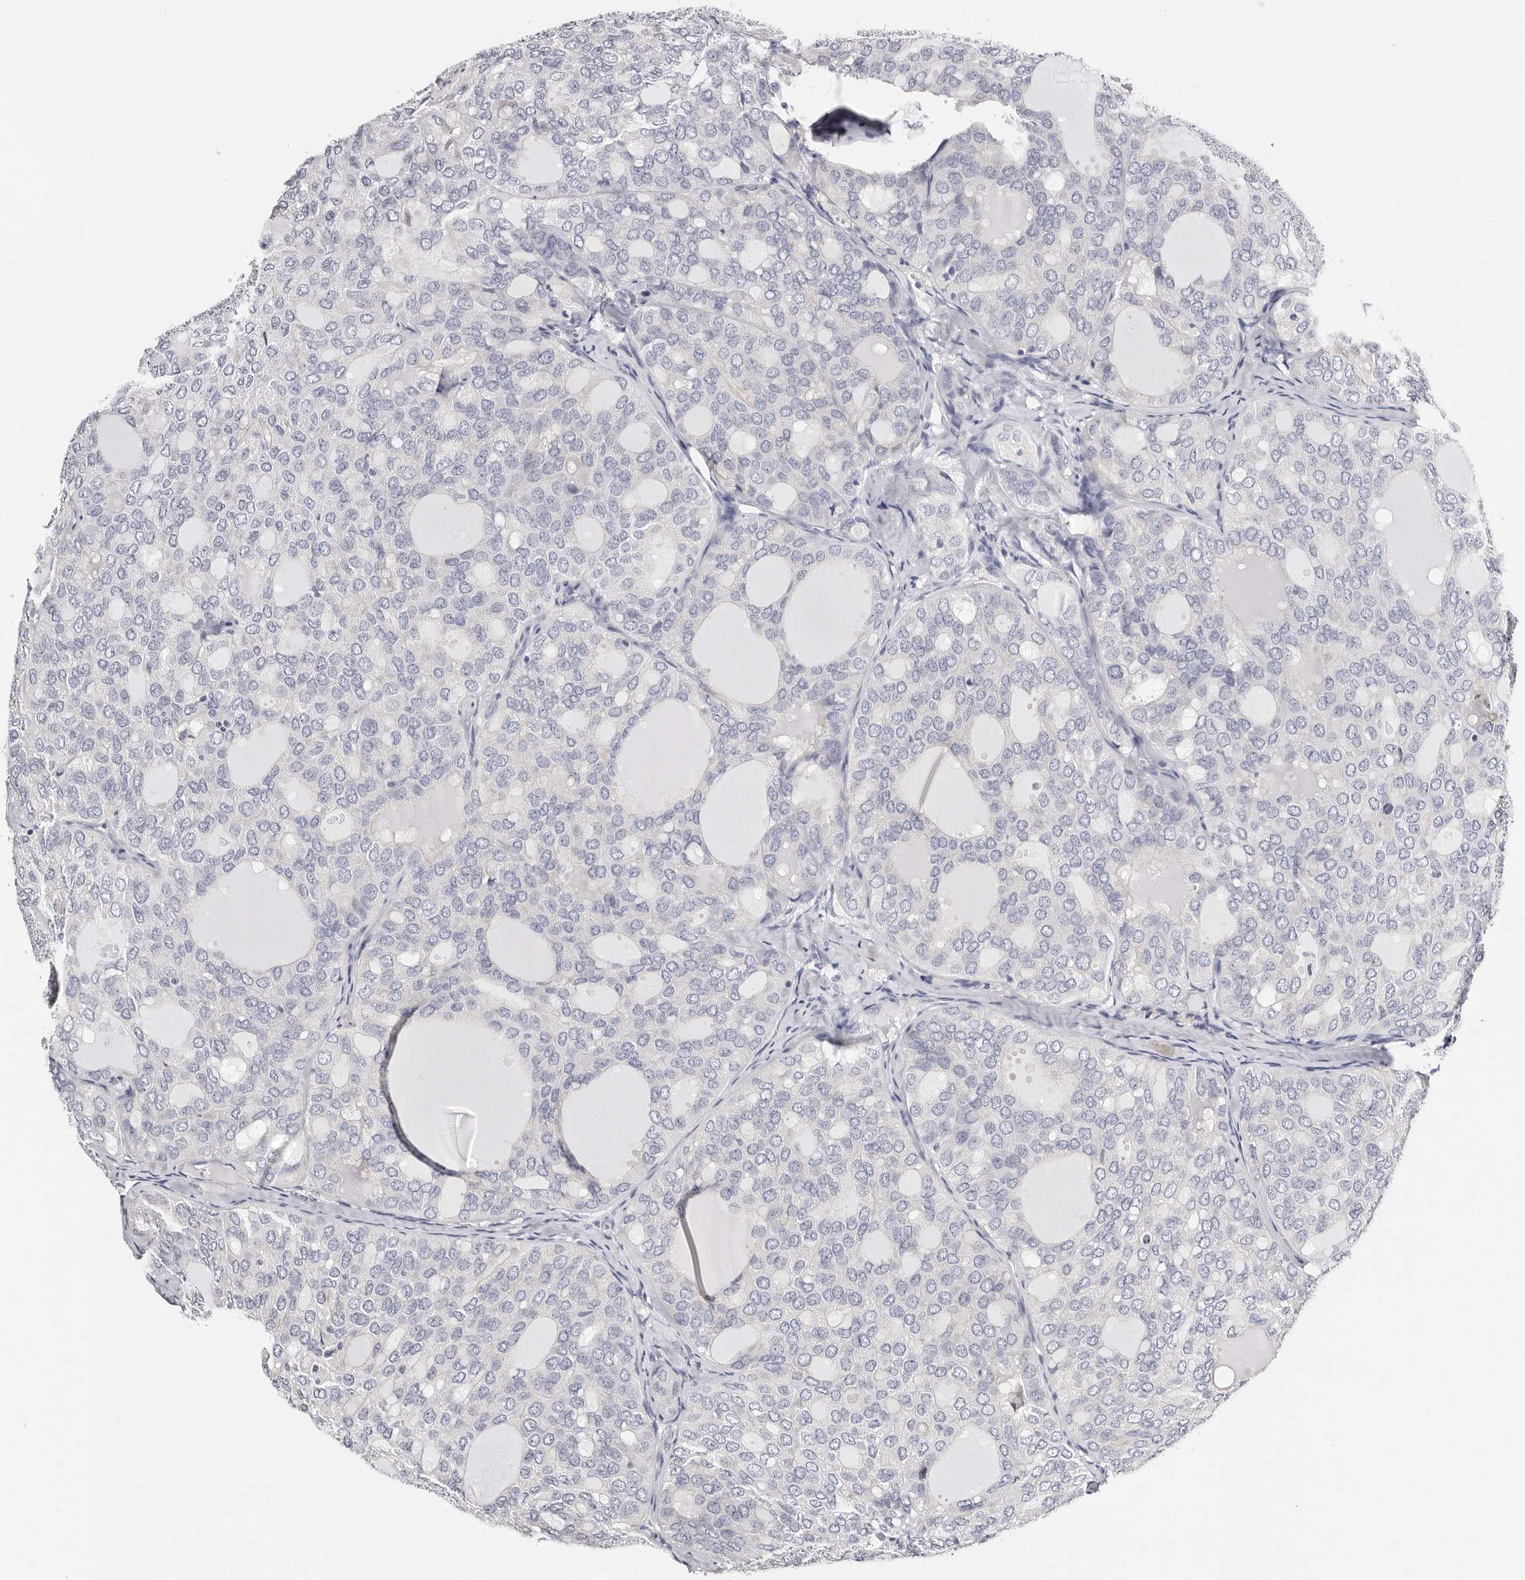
{"staining": {"intensity": "negative", "quantity": "none", "location": "none"}, "tissue": "thyroid cancer", "cell_type": "Tumor cells", "image_type": "cancer", "snomed": [{"axis": "morphology", "description": "Follicular adenoma carcinoma, NOS"}, {"axis": "topography", "description": "Thyroid gland"}], "caption": "This is an immunohistochemistry image of follicular adenoma carcinoma (thyroid). There is no positivity in tumor cells.", "gene": "ROM1", "patient": {"sex": "male", "age": 75}}